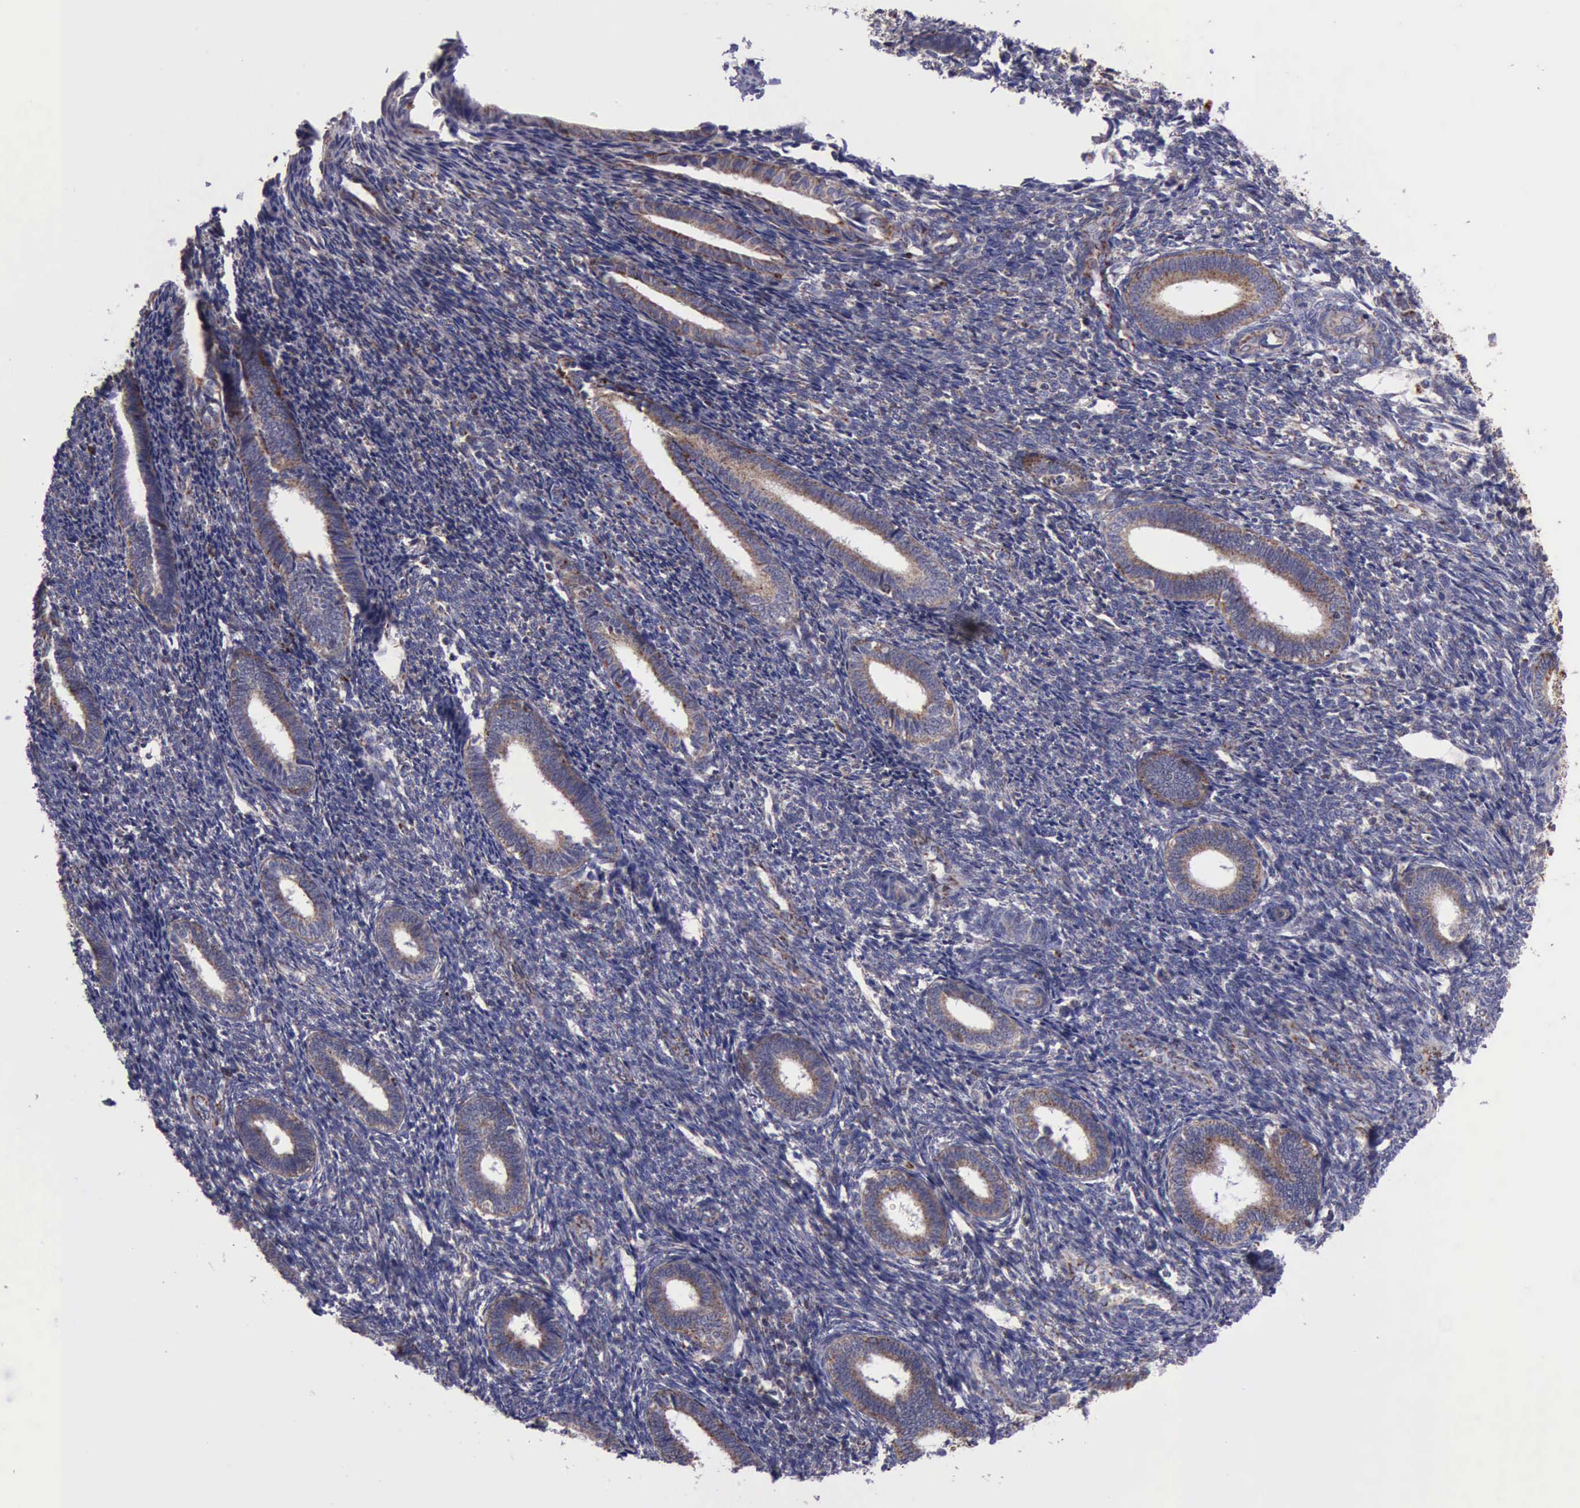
{"staining": {"intensity": "moderate", "quantity": ">75%", "location": "cytoplasmic/membranous"}, "tissue": "endometrium", "cell_type": "Cells in endometrial stroma", "image_type": "normal", "snomed": [{"axis": "morphology", "description": "Normal tissue, NOS"}, {"axis": "topography", "description": "Endometrium"}], "caption": "DAB immunohistochemical staining of benign human endometrium reveals moderate cytoplasmic/membranous protein expression in about >75% of cells in endometrial stroma. (DAB IHC with brightfield microscopy, high magnification).", "gene": "TXN2", "patient": {"sex": "female", "age": 27}}